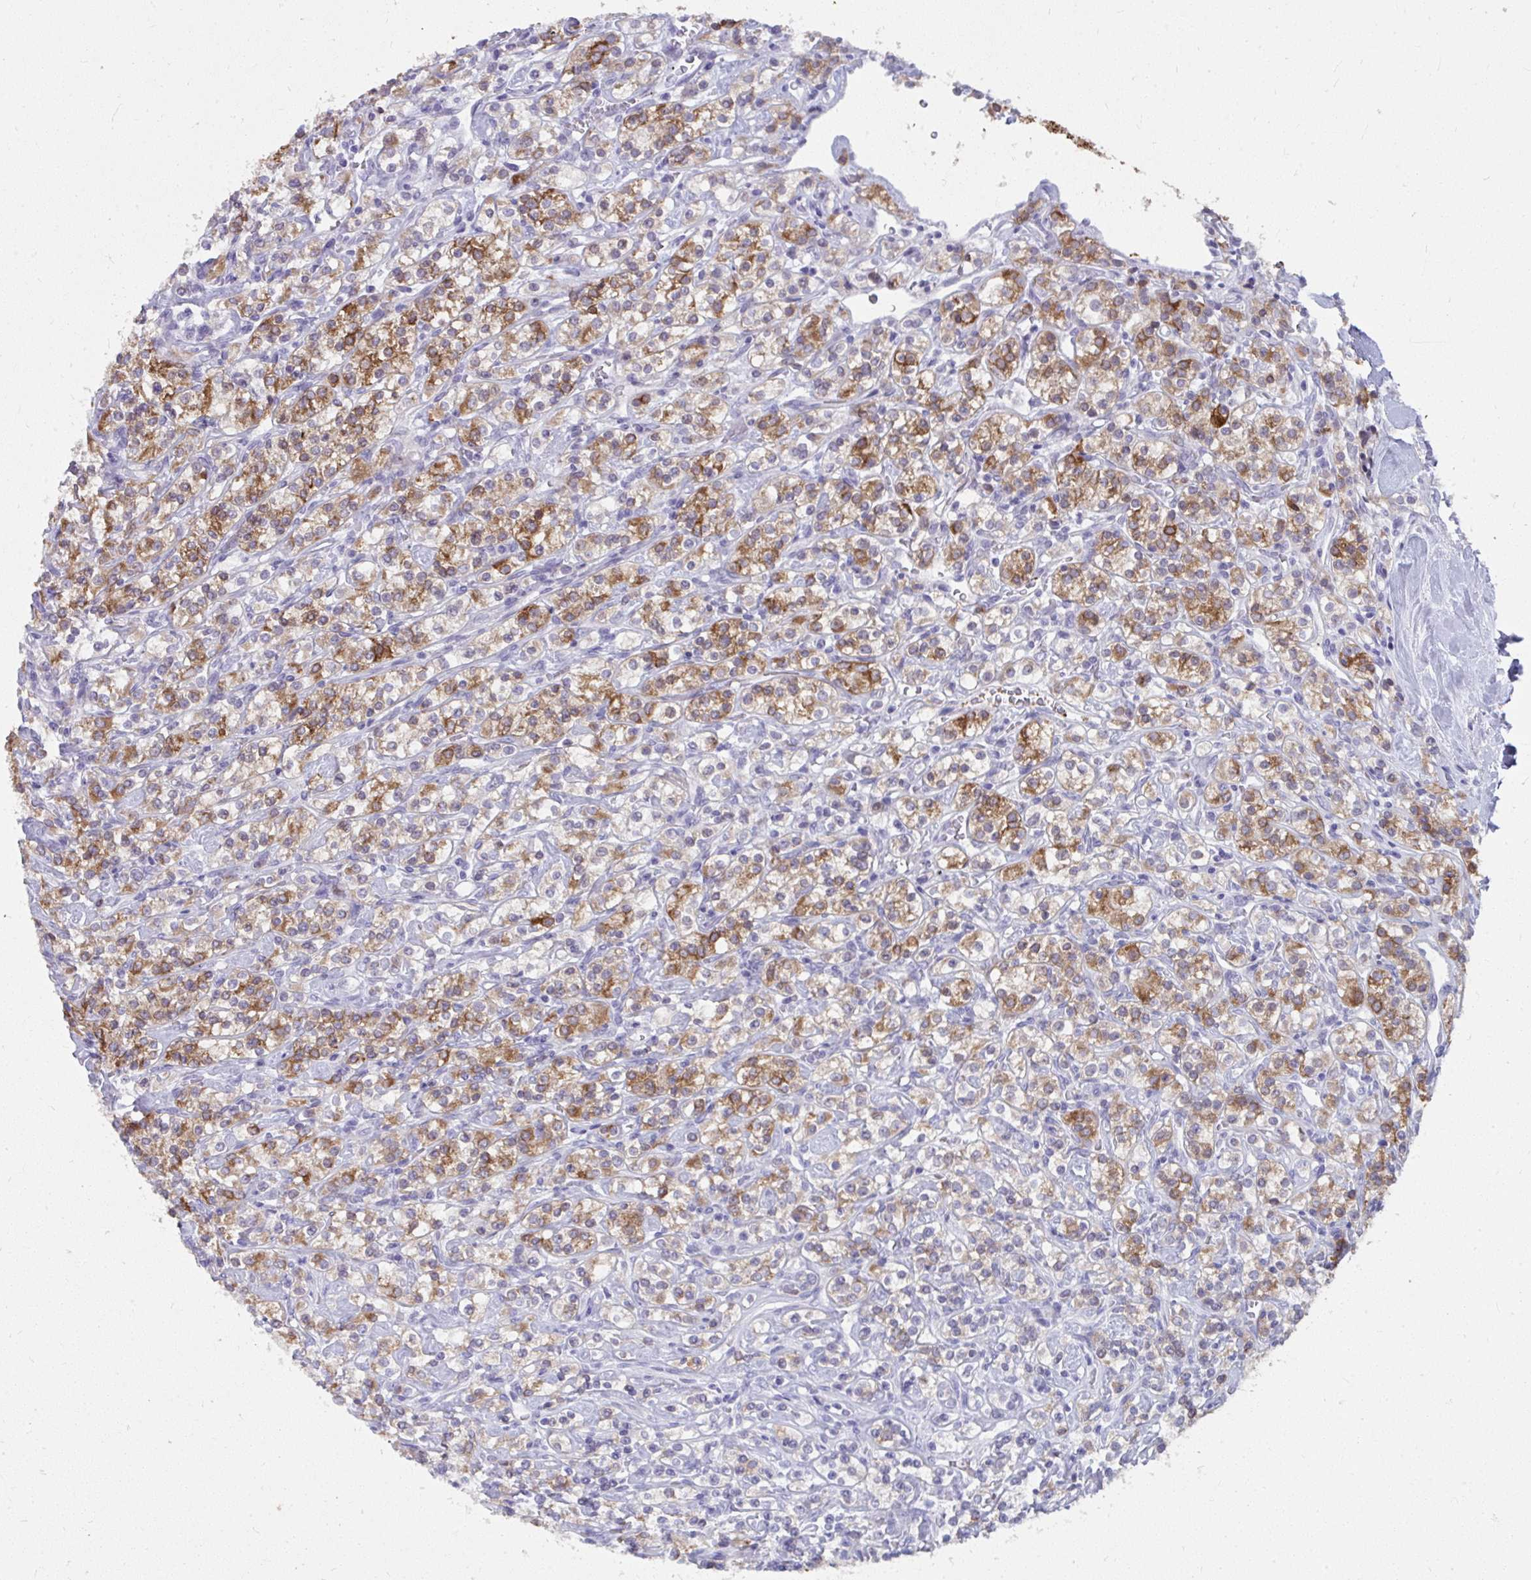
{"staining": {"intensity": "moderate", "quantity": ">75%", "location": "cytoplasmic/membranous"}, "tissue": "renal cancer", "cell_type": "Tumor cells", "image_type": "cancer", "snomed": [{"axis": "morphology", "description": "Adenocarcinoma, NOS"}, {"axis": "topography", "description": "Kidney"}], "caption": "Adenocarcinoma (renal) tissue demonstrates moderate cytoplasmic/membranous positivity in approximately >75% of tumor cells Using DAB (3,3'-diaminobenzidine) (brown) and hematoxylin (blue) stains, captured at high magnification using brightfield microscopy.", "gene": "UGT3A2", "patient": {"sex": "male", "age": 77}}